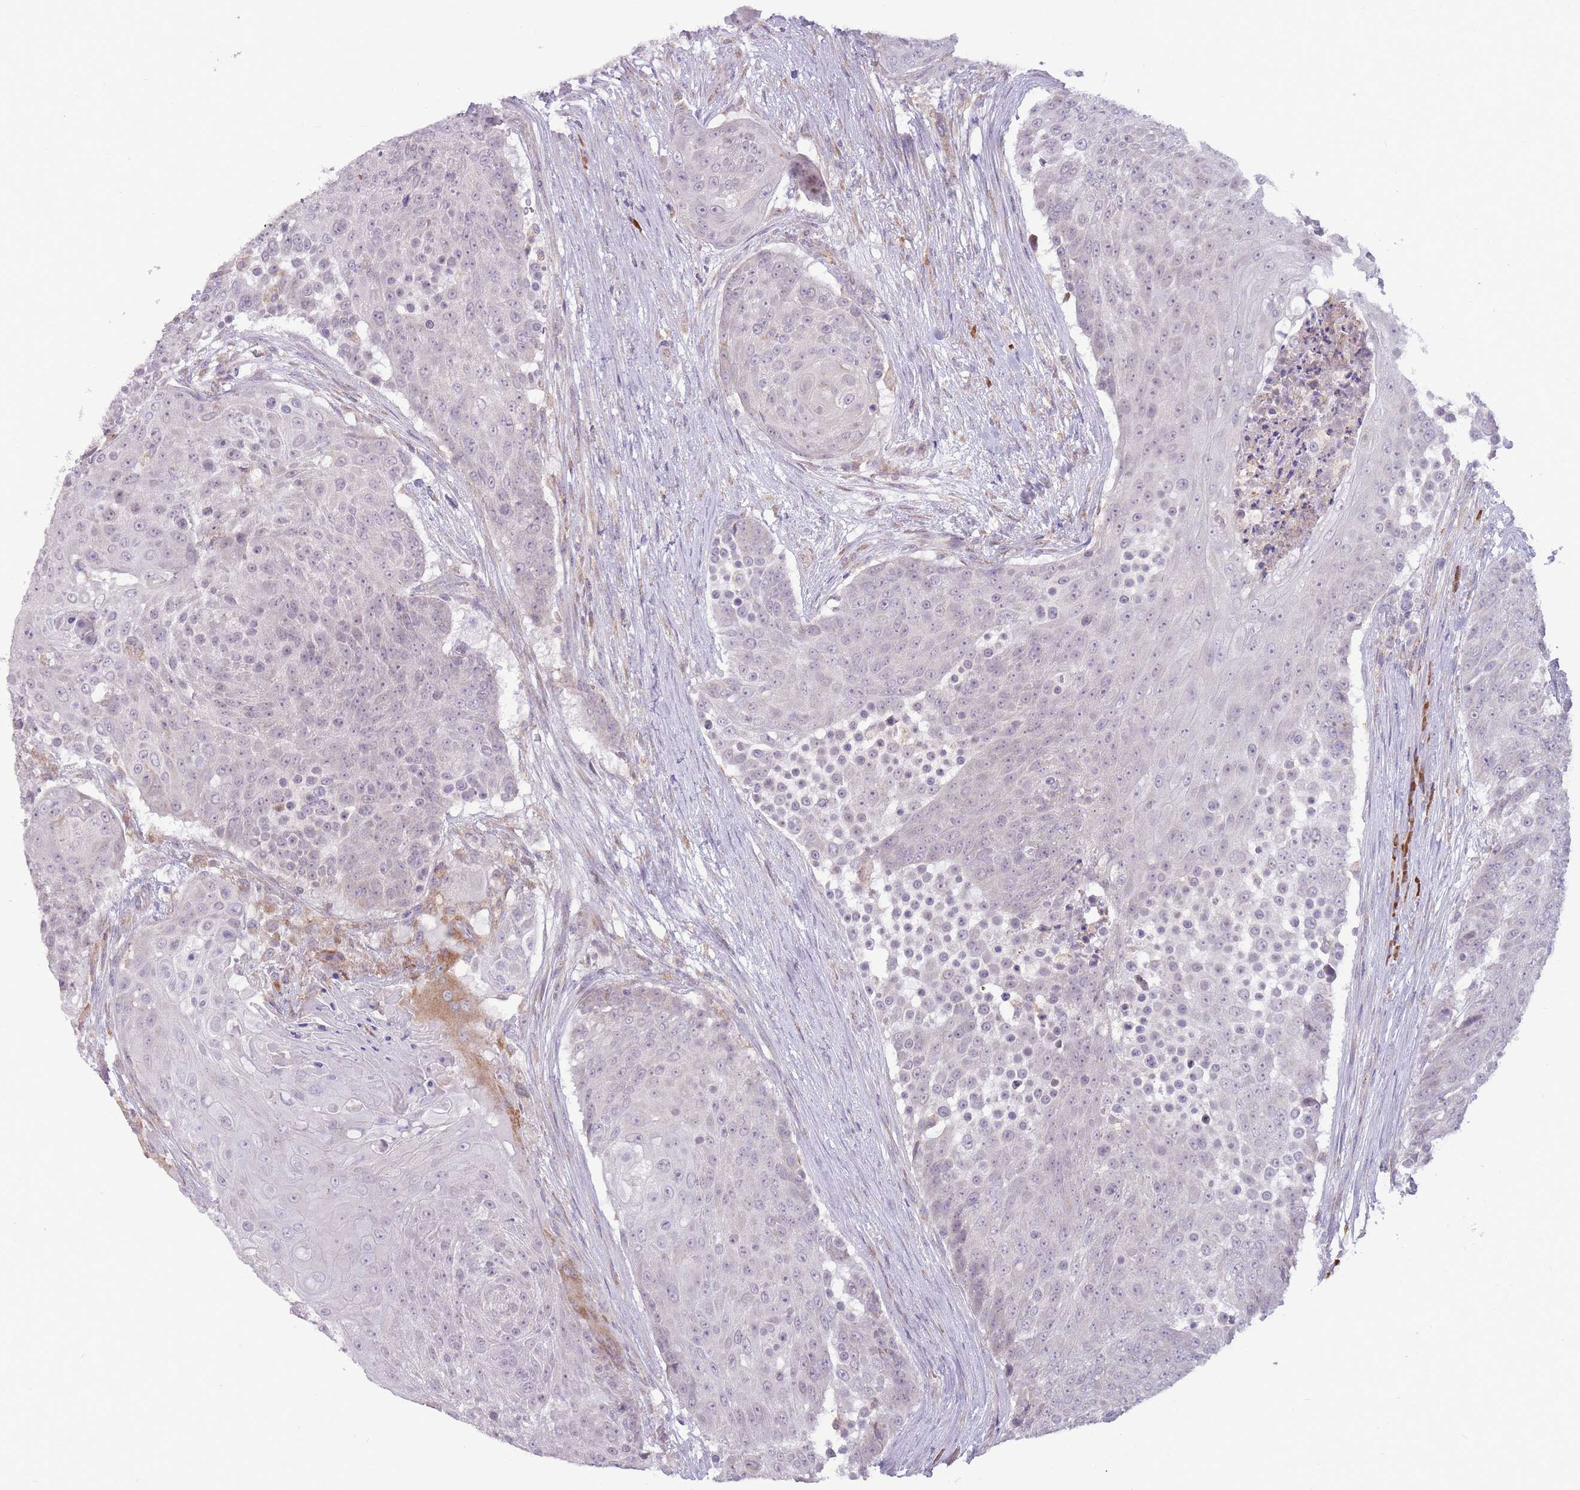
{"staining": {"intensity": "moderate", "quantity": "<25%", "location": "cytoplasmic/membranous"}, "tissue": "urothelial cancer", "cell_type": "Tumor cells", "image_type": "cancer", "snomed": [{"axis": "morphology", "description": "Urothelial carcinoma, High grade"}, {"axis": "topography", "description": "Urinary bladder"}], "caption": "Immunohistochemistry image of human urothelial cancer stained for a protein (brown), which displays low levels of moderate cytoplasmic/membranous expression in approximately <25% of tumor cells.", "gene": "TRAPPC5", "patient": {"sex": "female", "age": 63}}